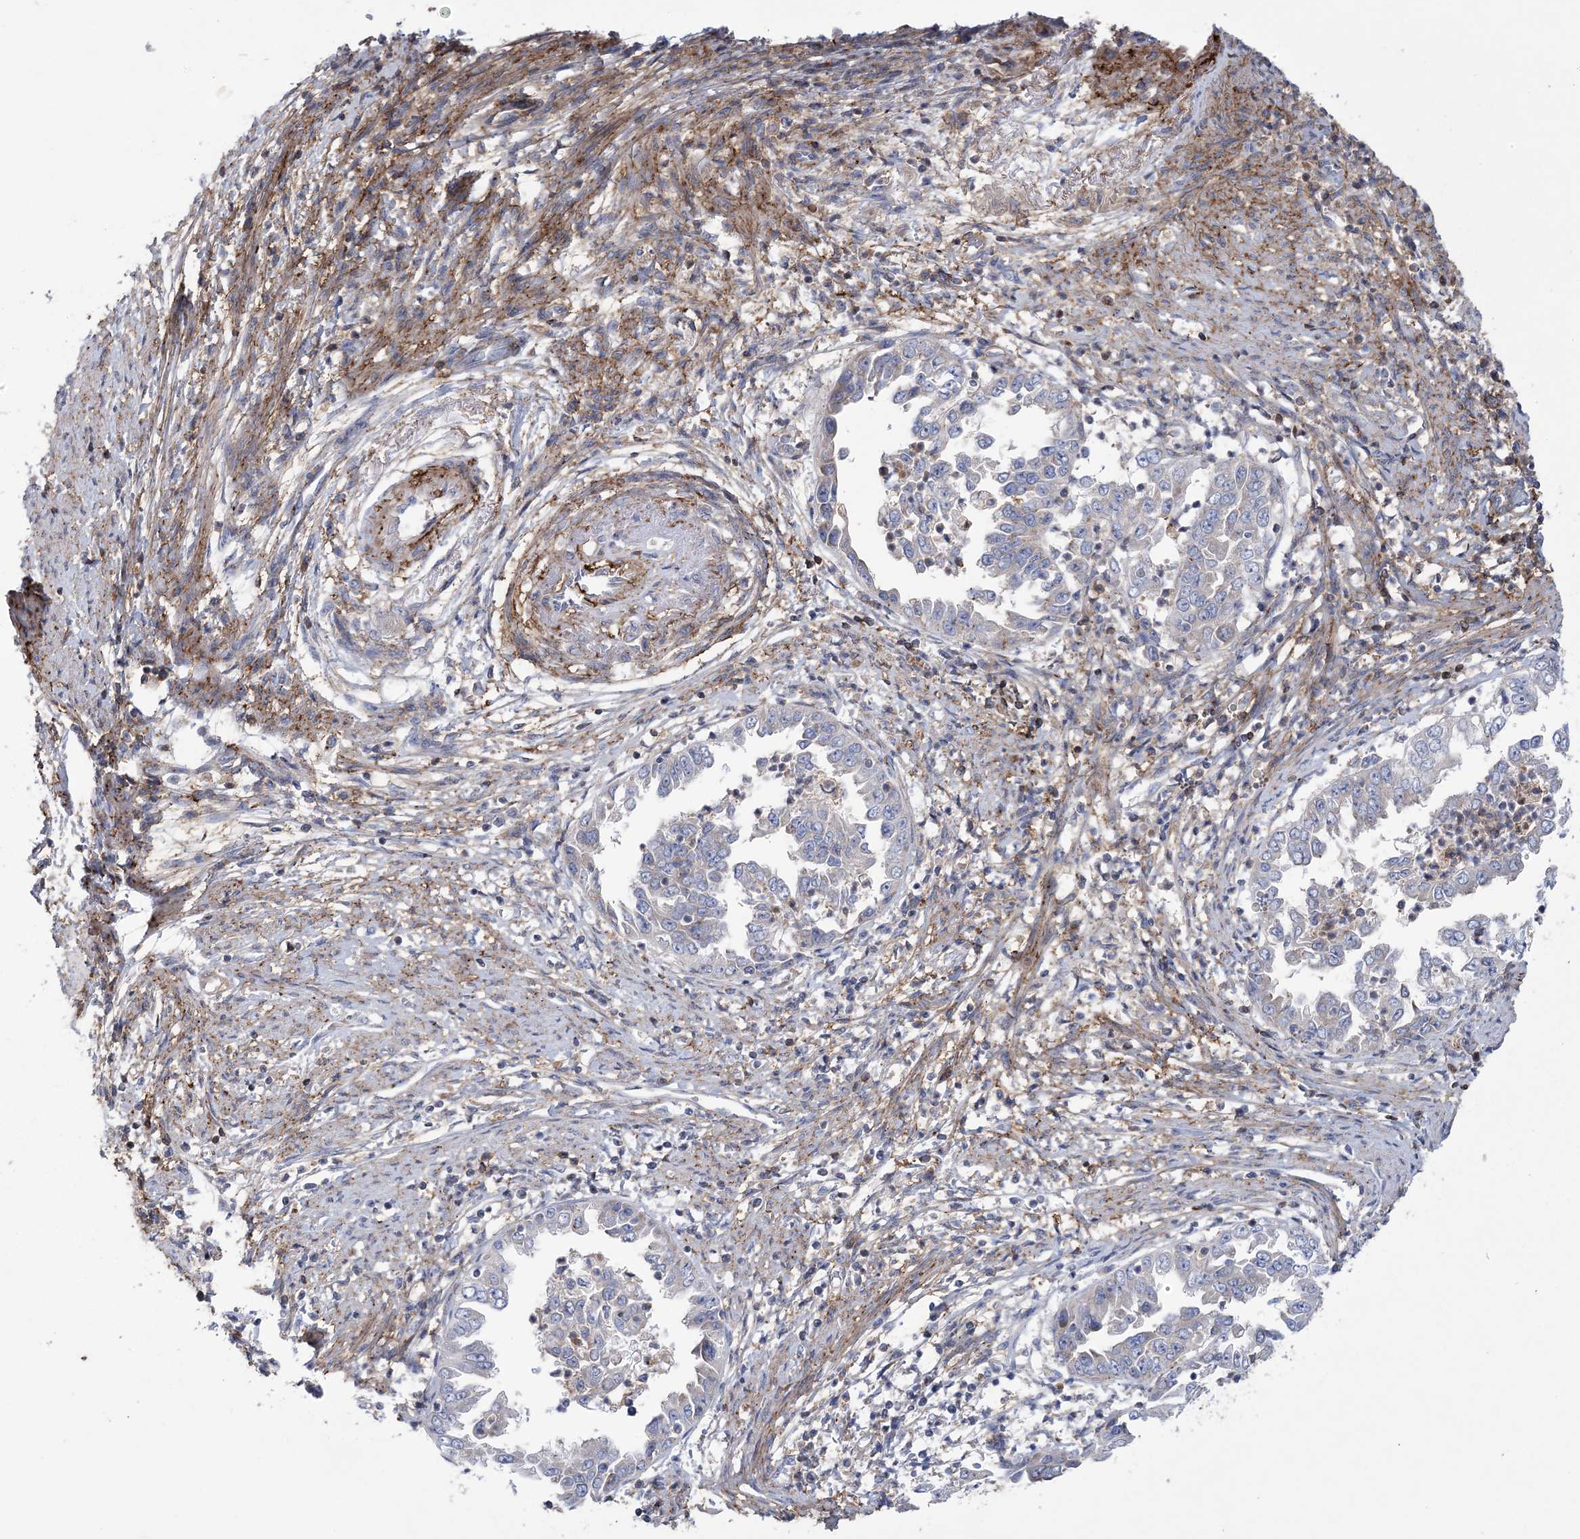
{"staining": {"intensity": "negative", "quantity": "none", "location": "none"}, "tissue": "endometrial cancer", "cell_type": "Tumor cells", "image_type": "cancer", "snomed": [{"axis": "morphology", "description": "Adenocarcinoma, NOS"}, {"axis": "topography", "description": "Endometrium"}], "caption": "This is a micrograph of immunohistochemistry (IHC) staining of endometrial adenocarcinoma, which shows no expression in tumor cells. (Stains: DAB (3,3'-diaminobenzidine) immunohistochemistry (IHC) with hematoxylin counter stain, Microscopy: brightfield microscopy at high magnification).", "gene": "ARSJ", "patient": {"sex": "female", "age": 85}}